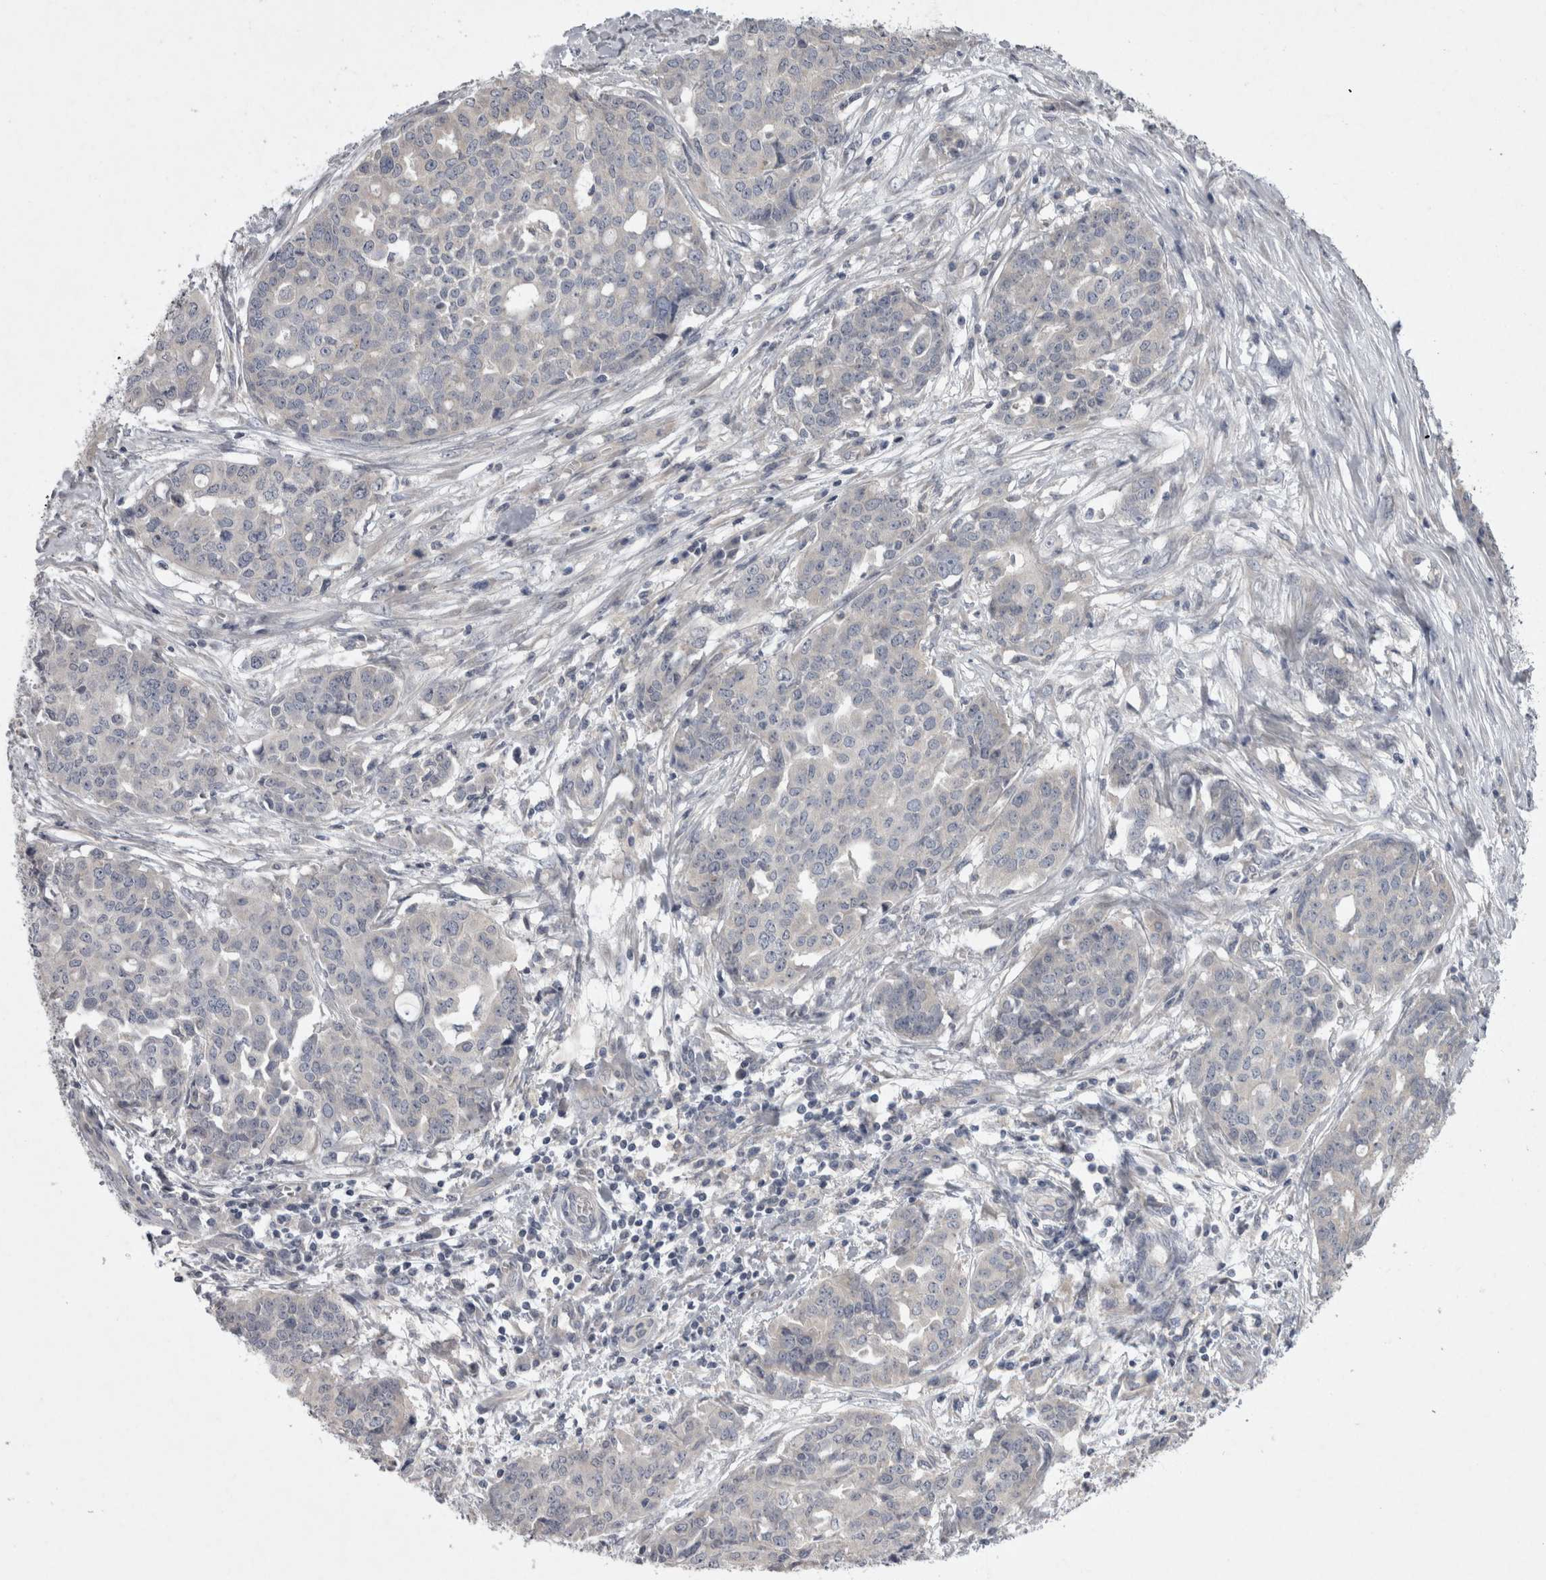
{"staining": {"intensity": "negative", "quantity": "none", "location": "none"}, "tissue": "ovarian cancer", "cell_type": "Tumor cells", "image_type": "cancer", "snomed": [{"axis": "morphology", "description": "Cystadenocarcinoma, serous, NOS"}, {"axis": "topography", "description": "Soft tissue"}, {"axis": "topography", "description": "Ovary"}], "caption": "Histopathology image shows no significant protein positivity in tumor cells of ovarian serous cystadenocarcinoma.", "gene": "LRRC40", "patient": {"sex": "female", "age": 57}}